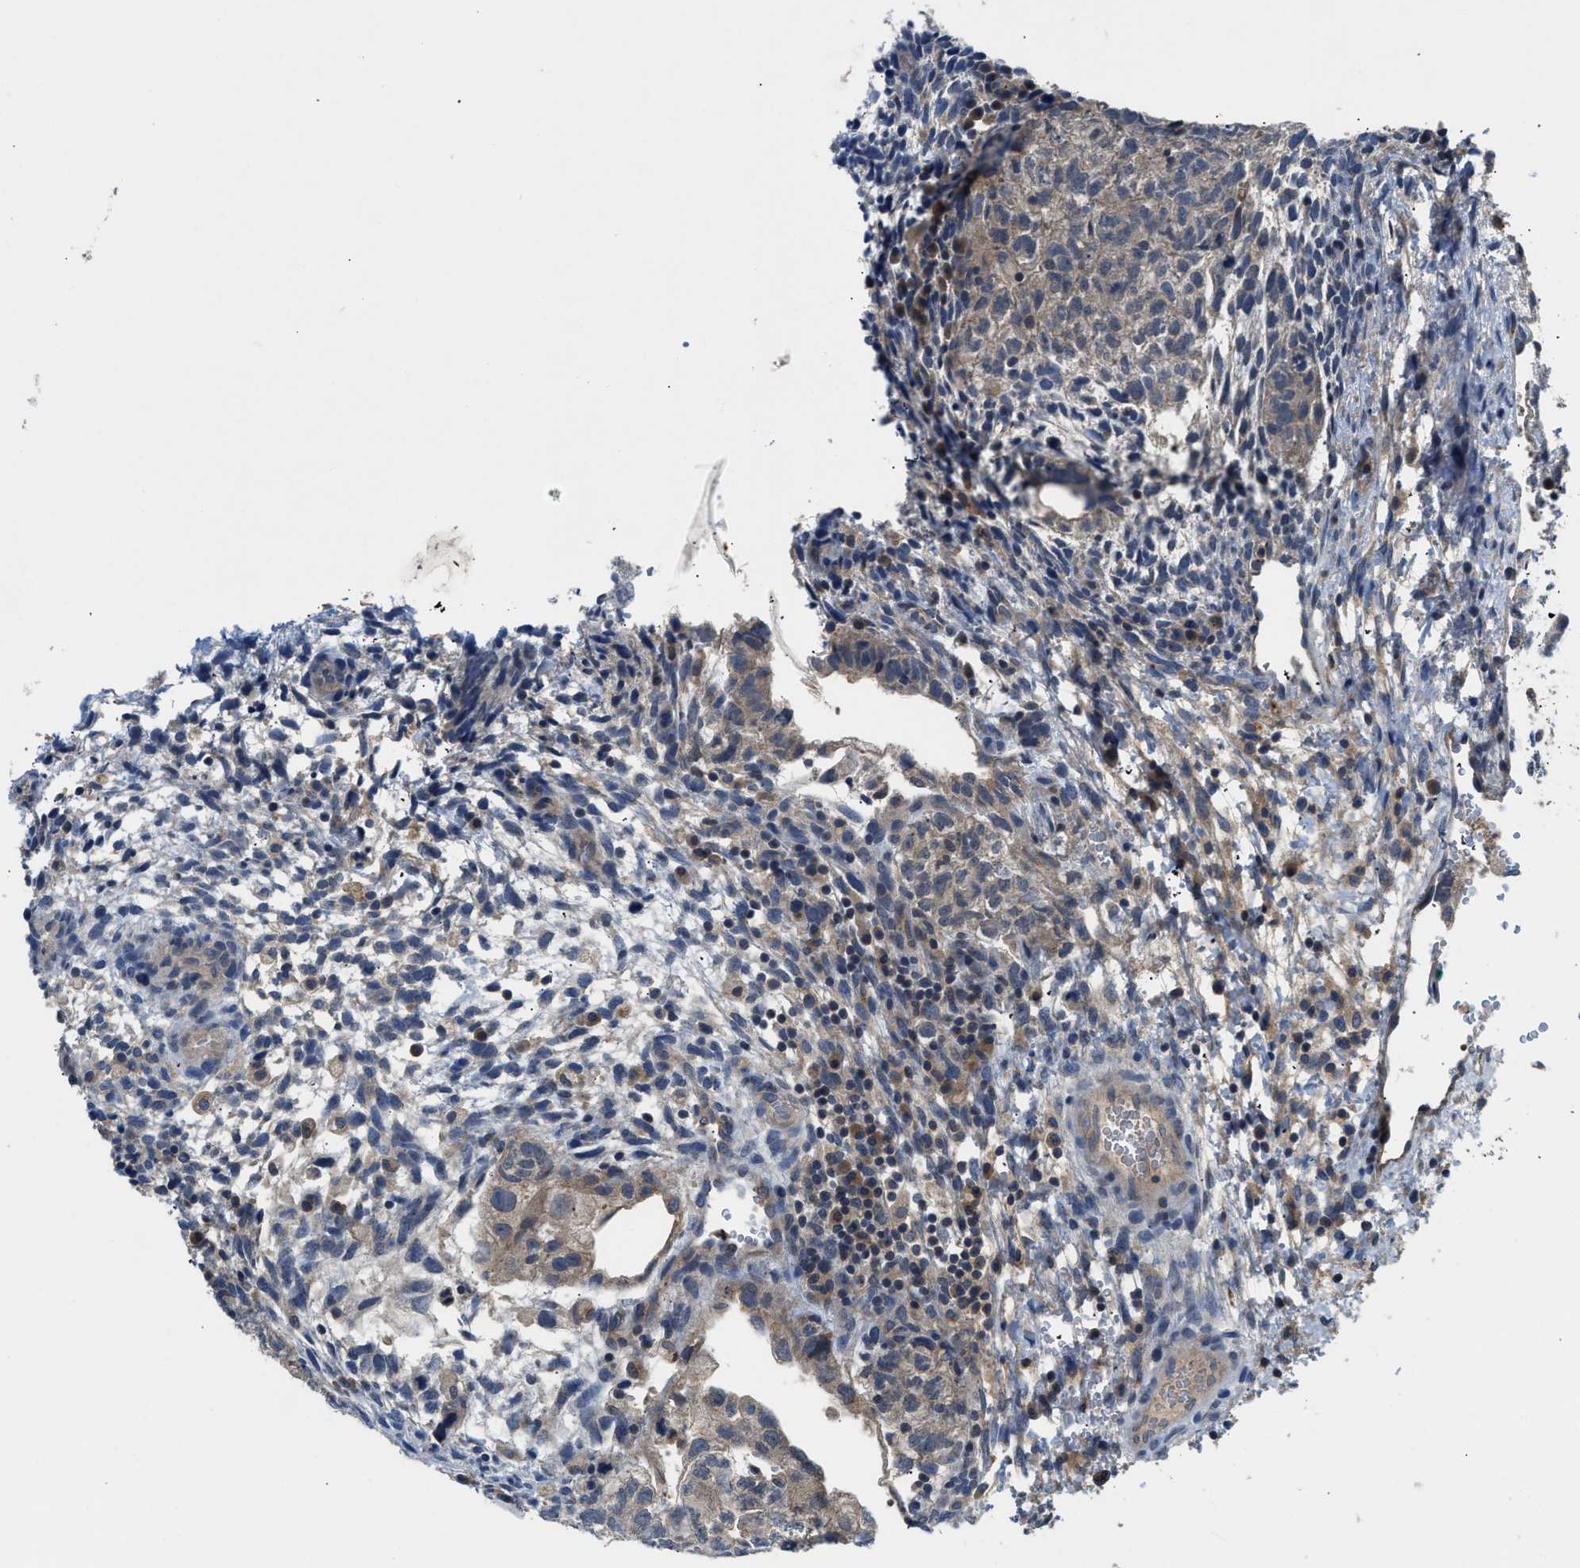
{"staining": {"intensity": "weak", "quantity": ">75%", "location": "cytoplasmic/membranous"}, "tissue": "testis cancer", "cell_type": "Tumor cells", "image_type": "cancer", "snomed": [{"axis": "morphology", "description": "Carcinoma, Embryonal, NOS"}, {"axis": "topography", "description": "Testis"}], "caption": "A brown stain highlights weak cytoplasmic/membranous expression of a protein in testis cancer (embryonal carcinoma) tumor cells.", "gene": "PDE7A", "patient": {"sex": "male", "age": 36}}